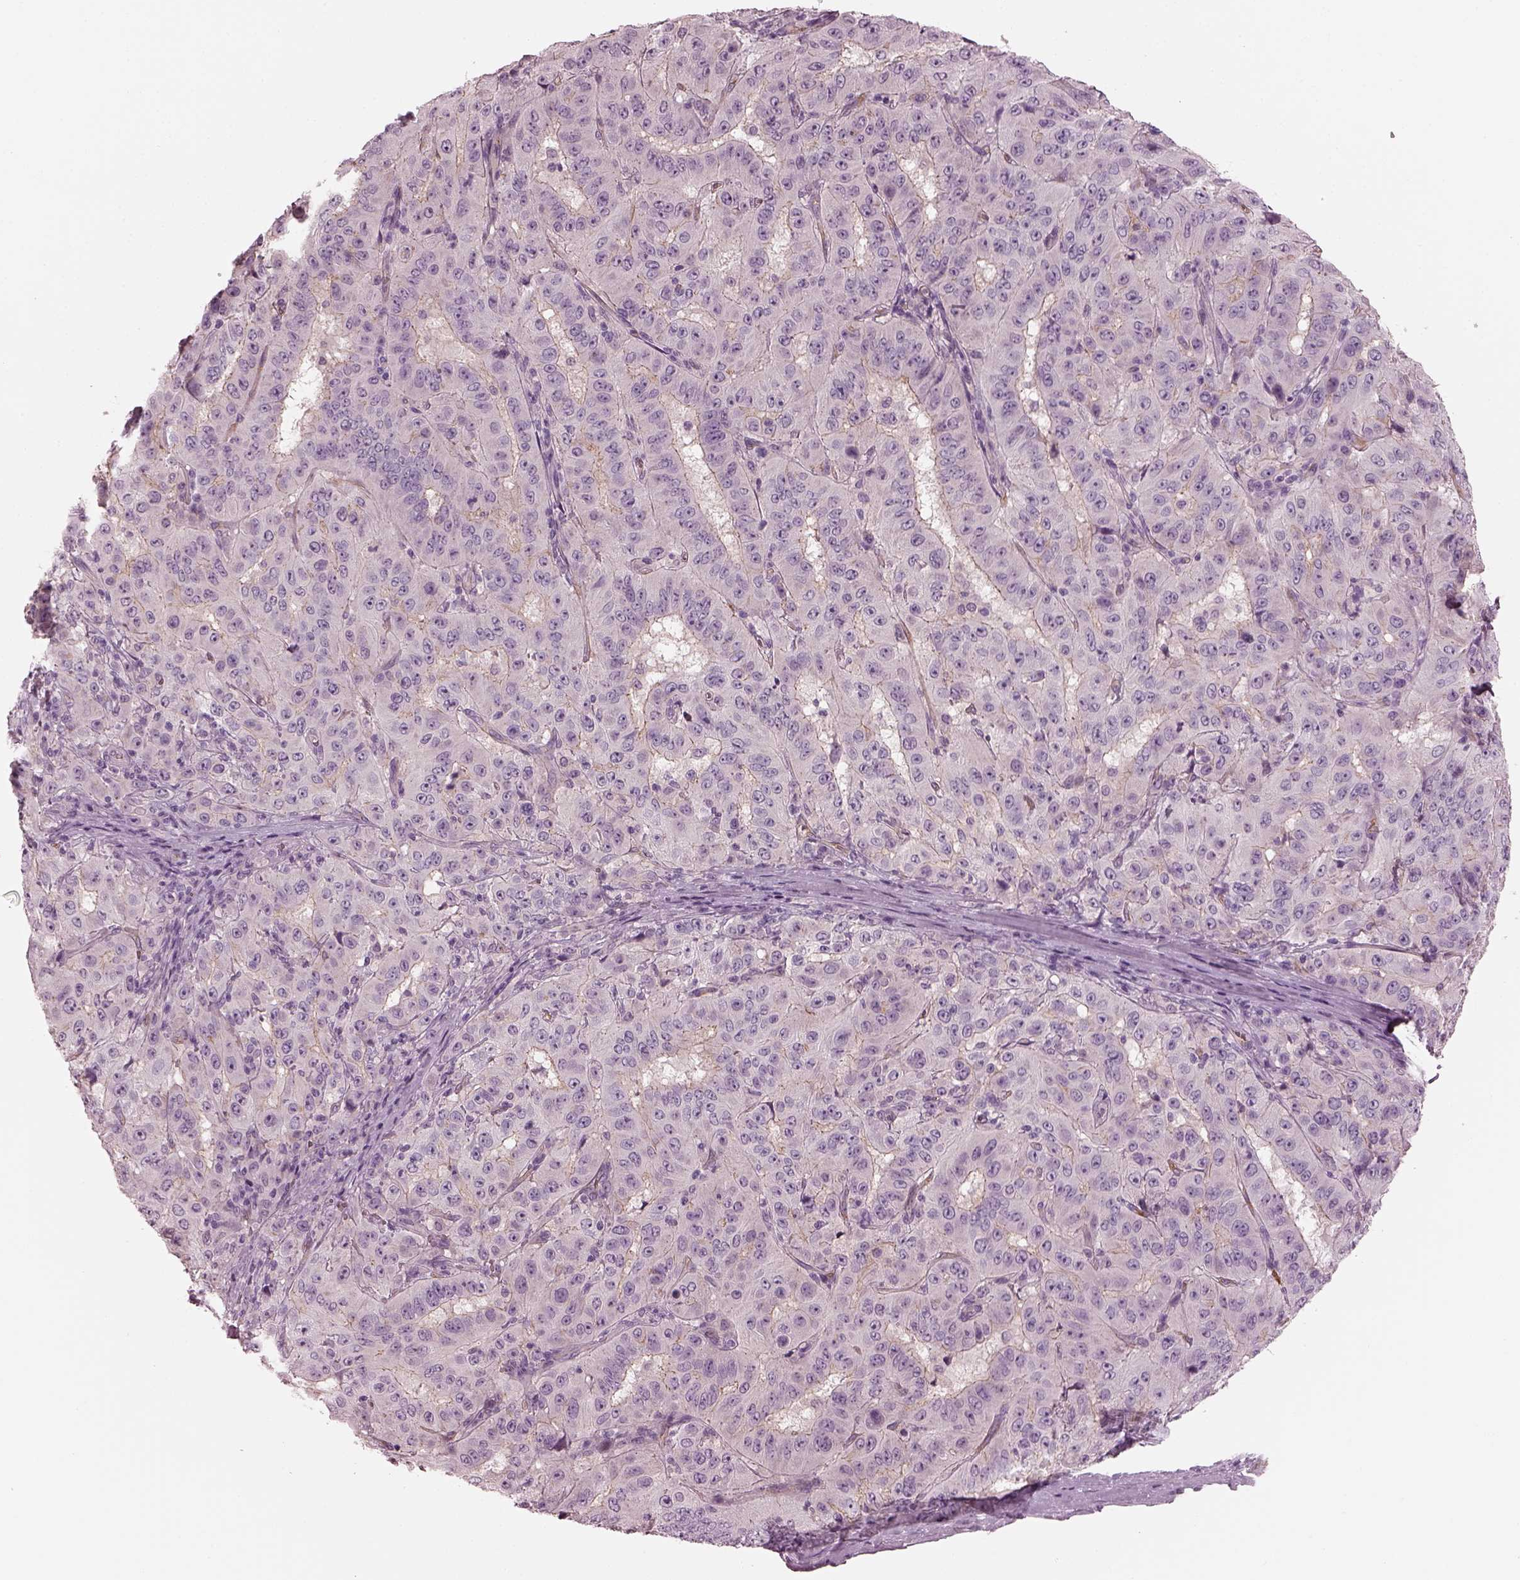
{"staining": {"intensity": "negative", "quantity": "none", "location": "none"}, "tissue": "pancreatic cancer", "cell_type": "Tumor cells", "image_type": "cancer", "snomed": [{"axis": "morphology", "description": "Adenocarcinoma, NOS"}, {"axis": "topography", "description": "Pancreas"}], "caption": "The micrograph reveals no significant staining in tumor cells of pancreatic cancer.", "gene": "EIF4E1B", "patient": {"sex": "male", "age": 63}}